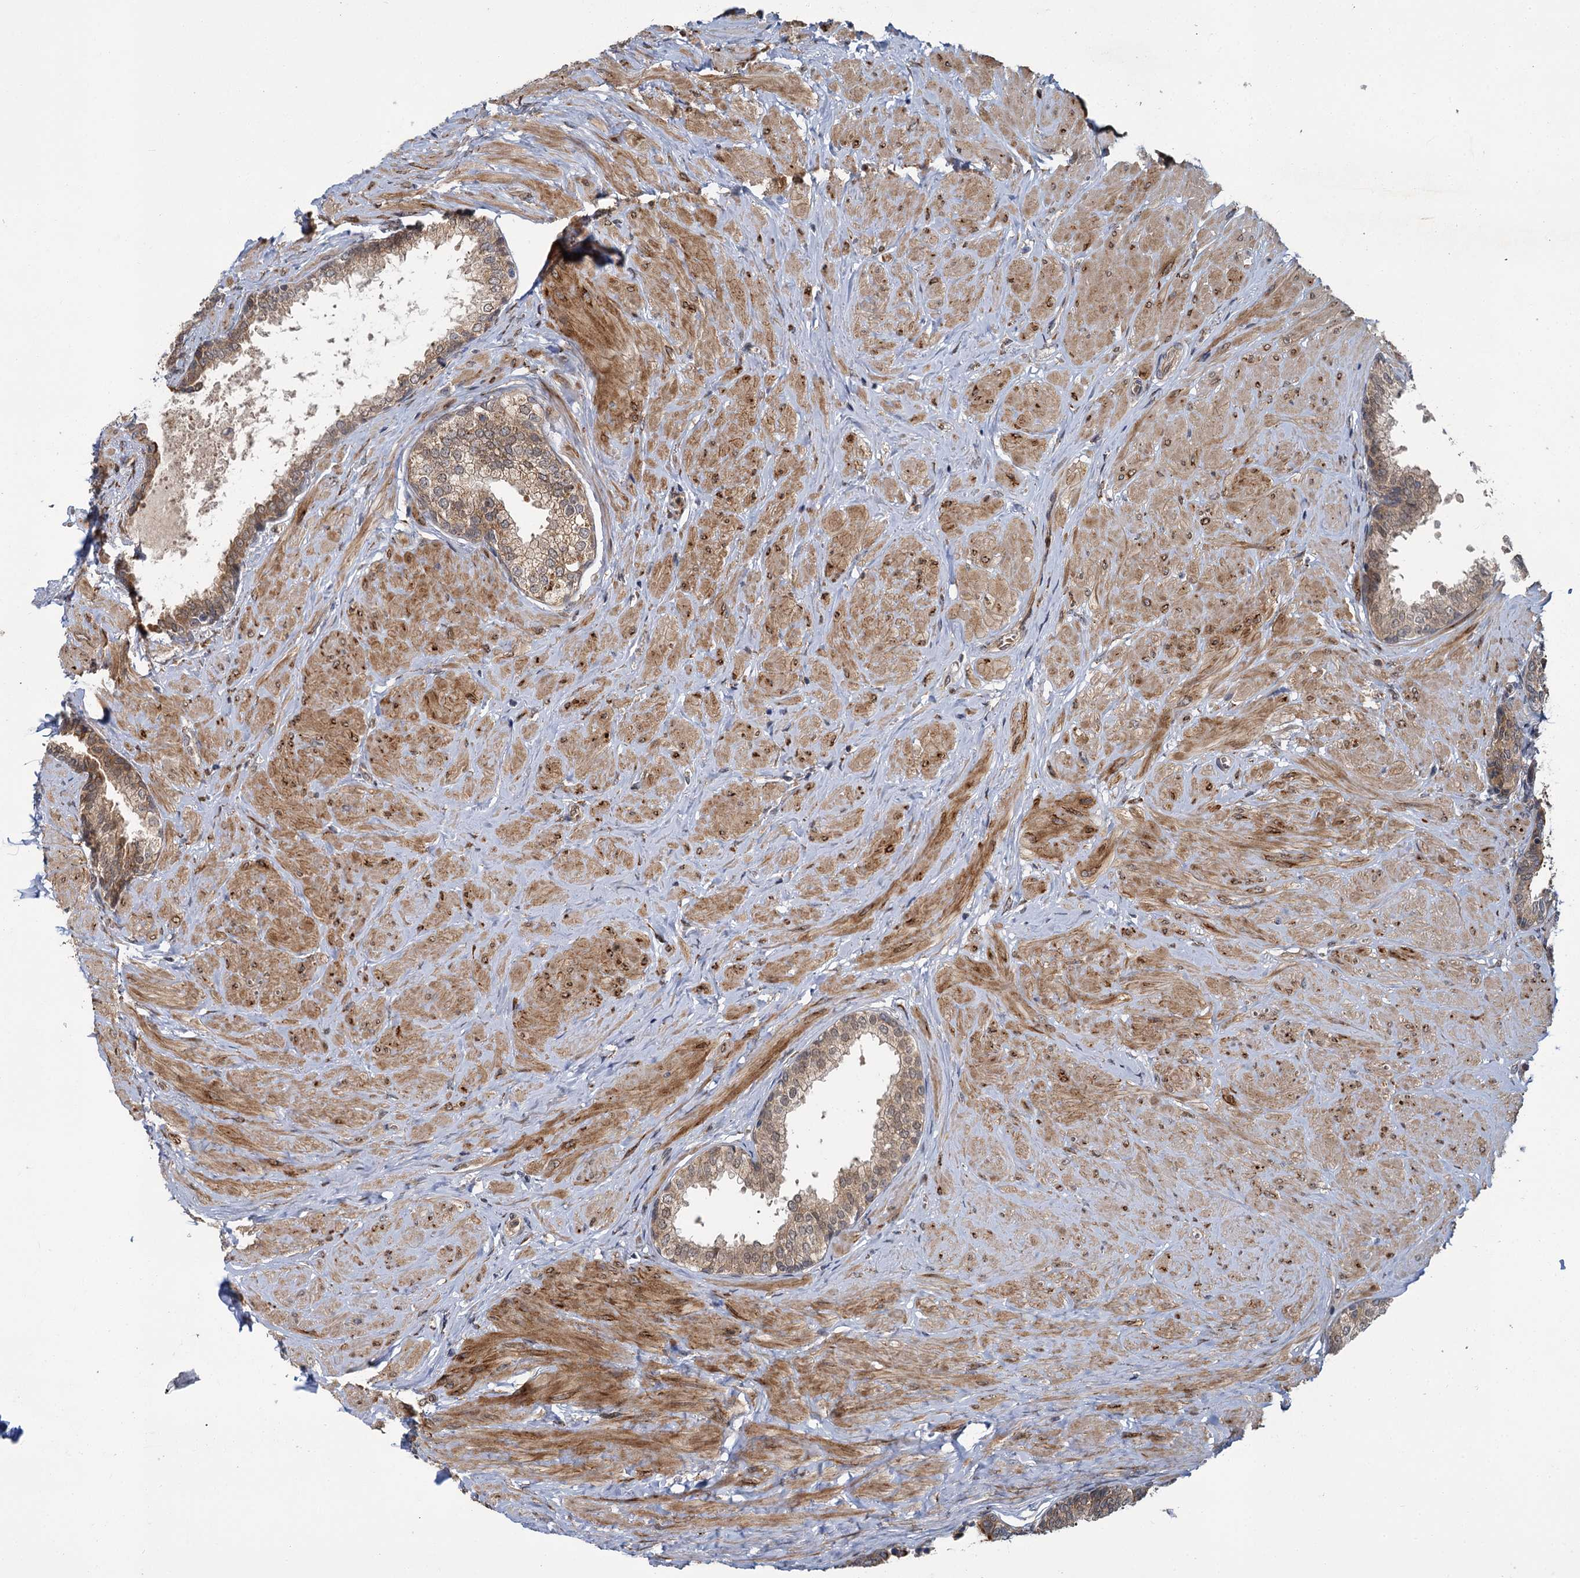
{"staining": {"intensity": "moderate", "quantity": ">75%", "location": "cytoplasmic/membranous,nuclear"}, "tissue": "prostate", "cell_type": "Glandular cells", "image_type": "normal", "snomed": [{"axis": "morphology", "description": "Normal tissue, NOS"}, {"axis": "topography", "description": "Prostate"}], "caption": "Immunohistochemistry (IHC) of normal human prostate shows medium levels of moderate cytoplasmic/membranous,nuclear positivity in about >75% of glandular cells.", "gene": "APBA2", "patient": {"sex": "male", "age": 48}}